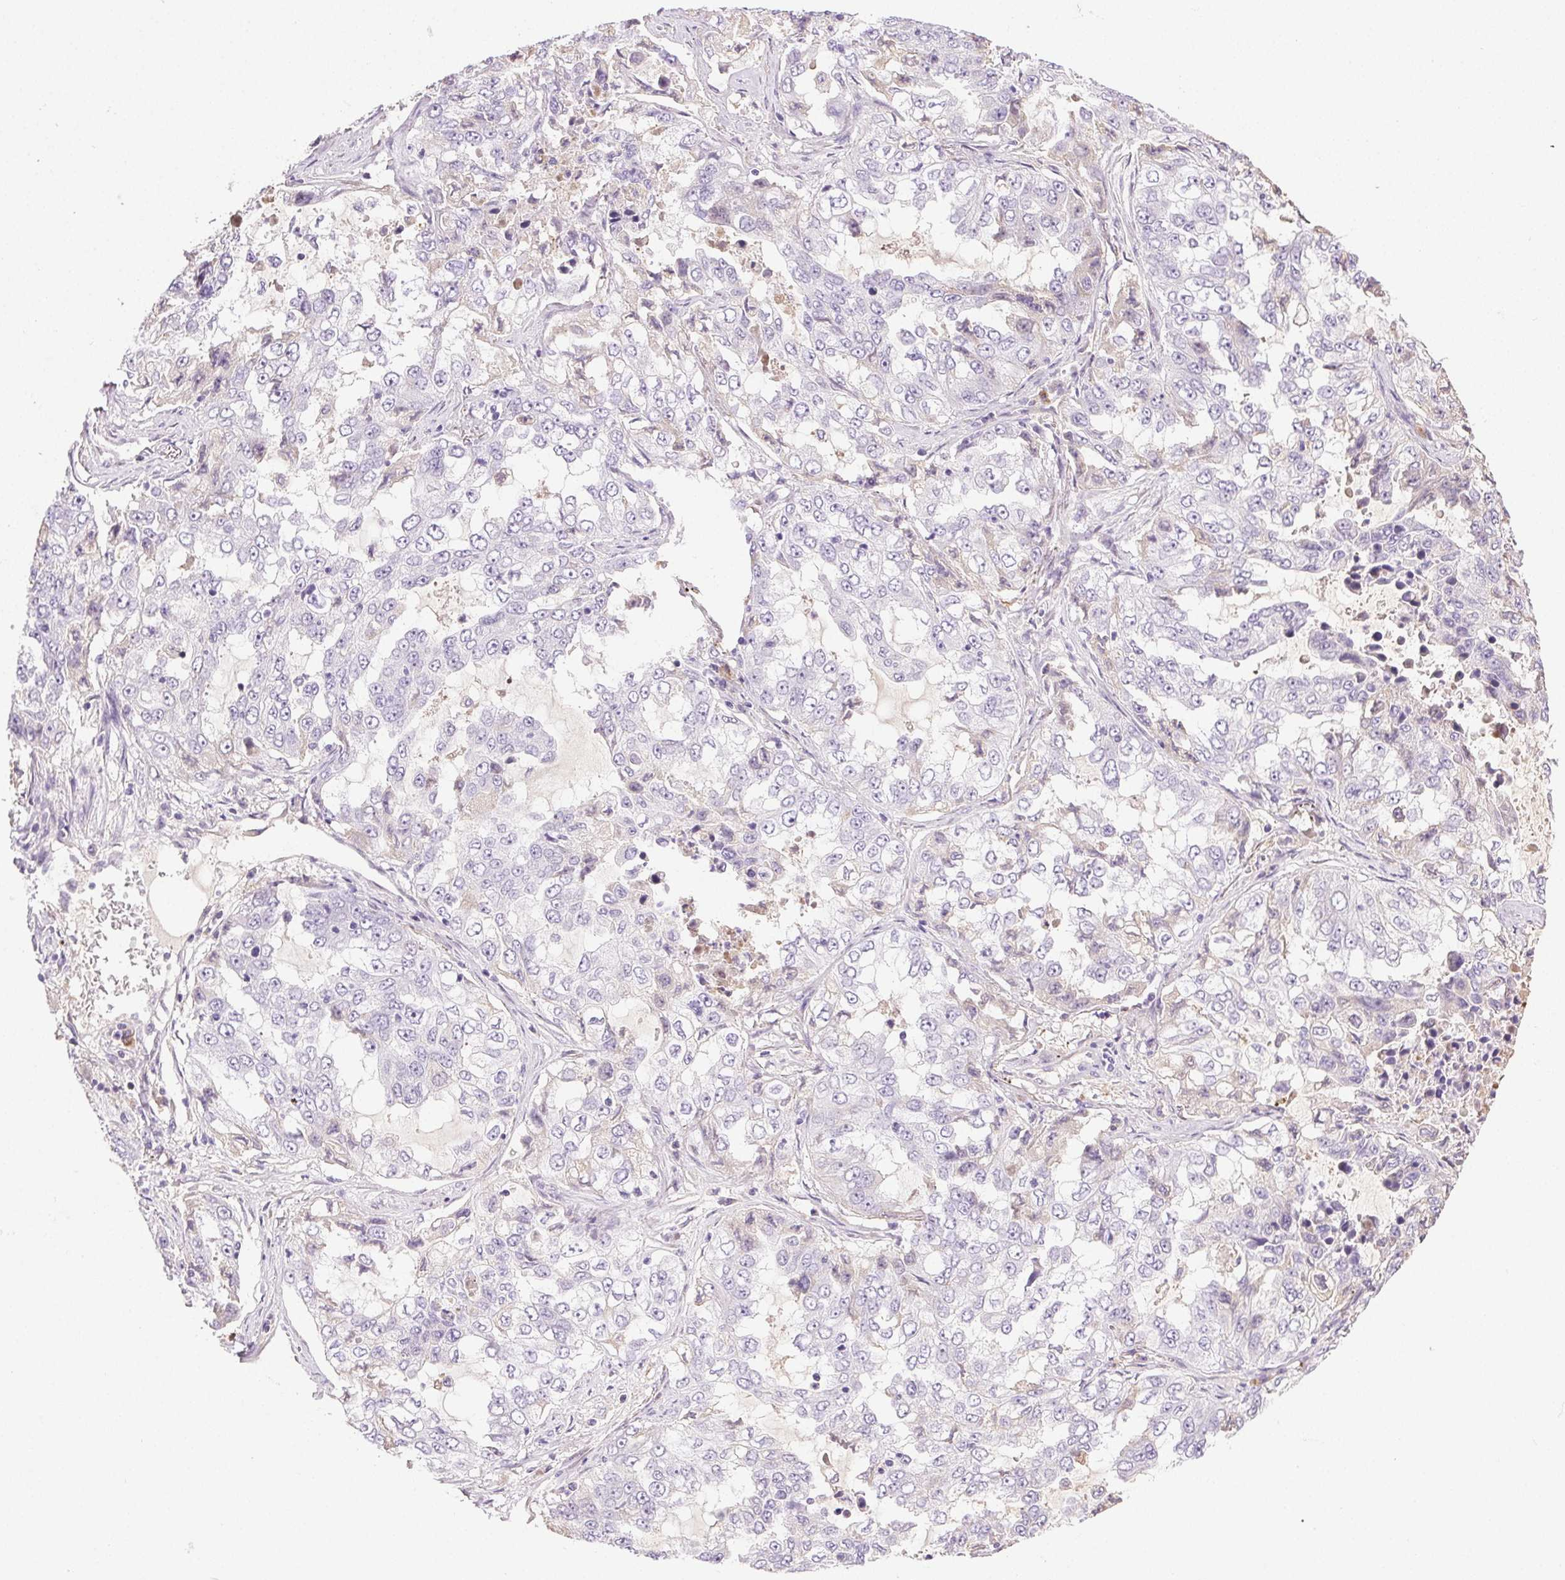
{"staining": {"intensity": "negative", "quantity": "none", "location": "none"}, "tissue": "lung cancer", "cell_type": "Tumor cells", "image_type": "cancer", "snomed": [{"axis": "morphology", "description": "Adenocarcinoma, NOS"}, {"axis": "topography", "description": "Lung"}], "caption": "An image of human adenocarcinoma (lung) is negative for staining in tumor cells.", "gene": "BPIFB2", "patient": {"sex": "female", "age": 61}}